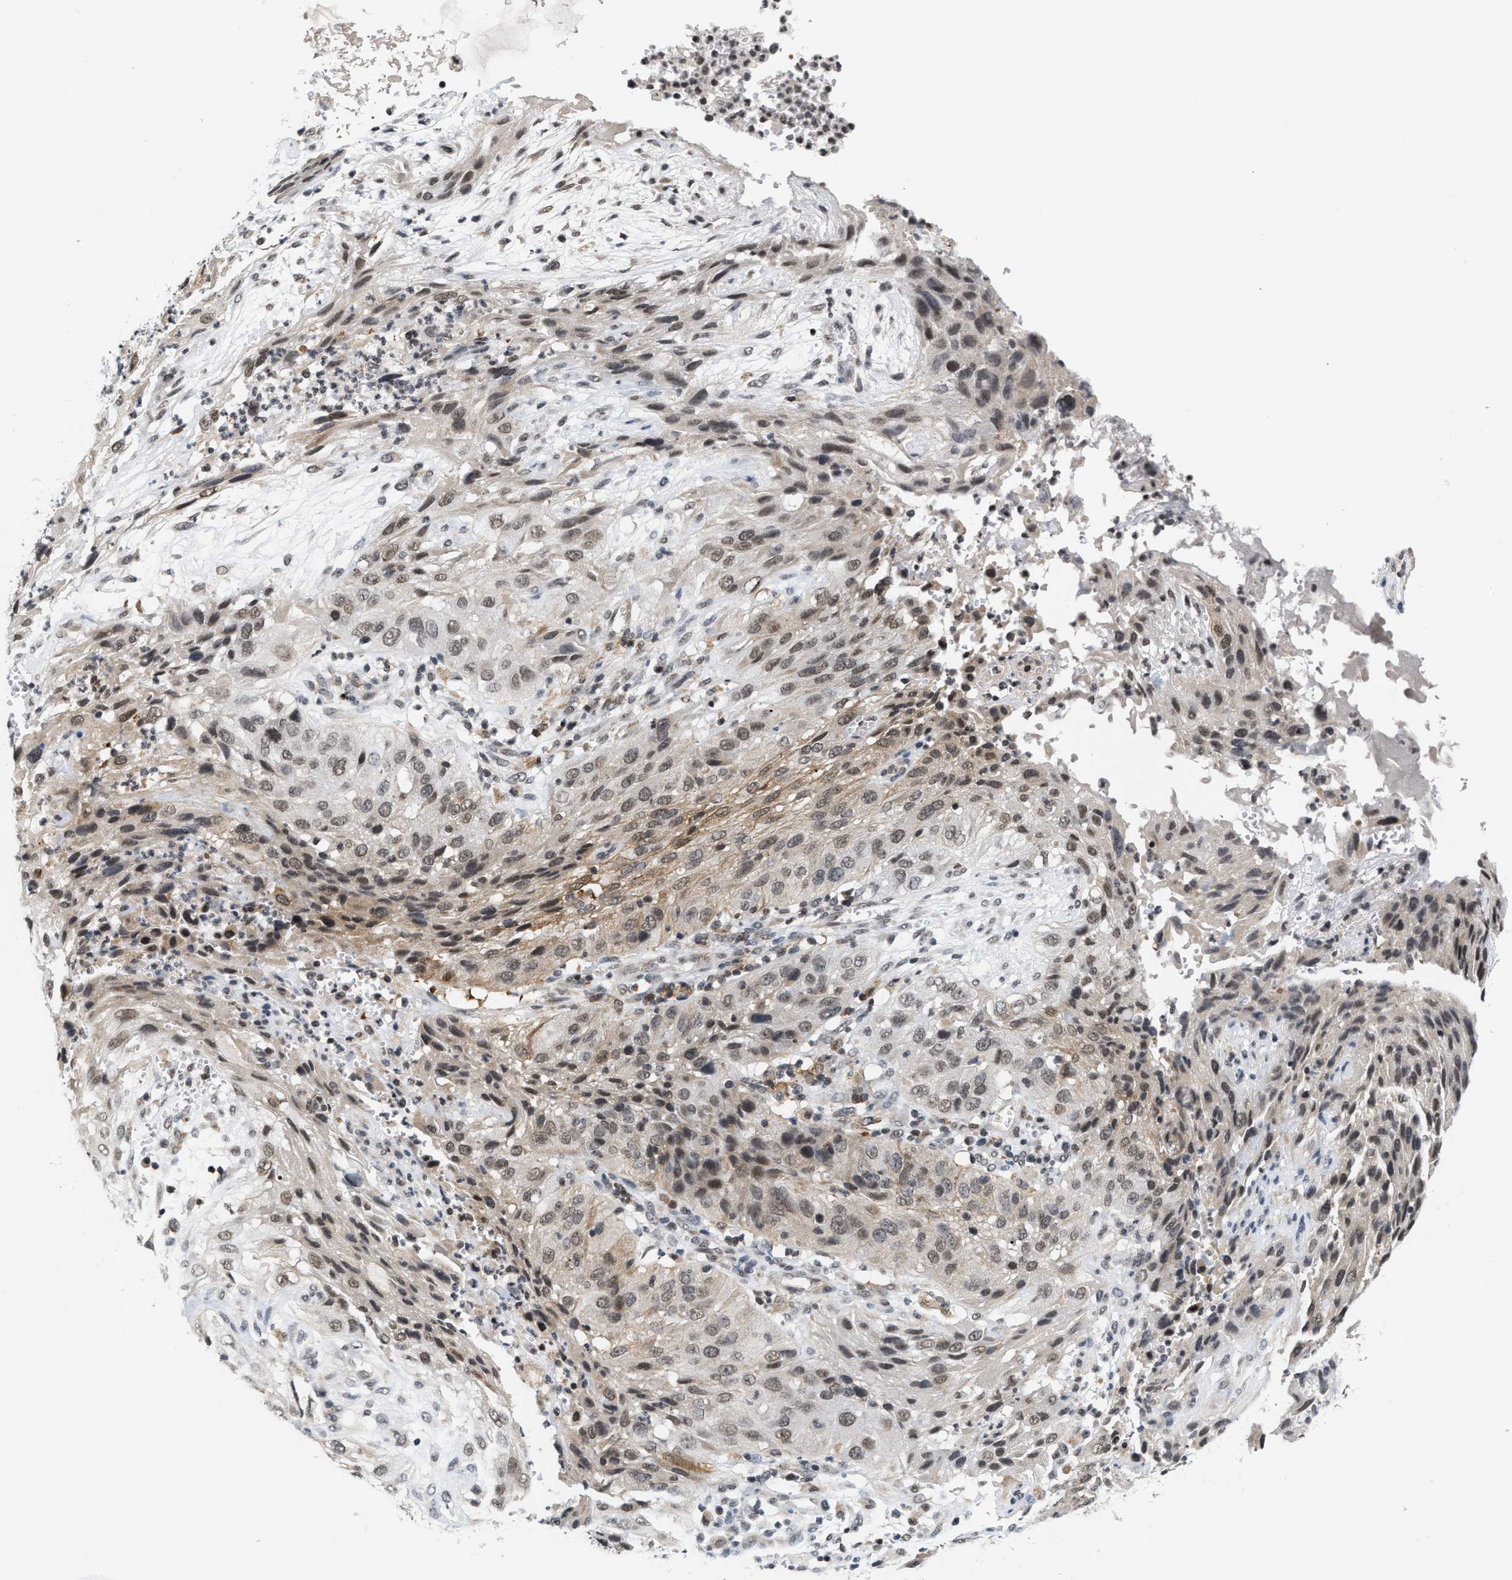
{"staining": {"intensity": "weak", "quantity": ">75%", "location": "nuclear"}, "tissue": "cervical cancer", "cell_type": "Tumor cells", "image_type": "cancer", "snomed": [{"axis": "morphology", "description": "Squamous cell carcinoma, NOS"}, {"axis": "topography", "description": "Cervix"}], "caption": "There is low levels of weak nuclear expression in tumor cells of cervical cancer (squamous cell carcinoma), as demonstrated by immunohistochemical staining (brown color).", "gene": "ANKRD6", "patient": {"sex": "female", "age": 32}}